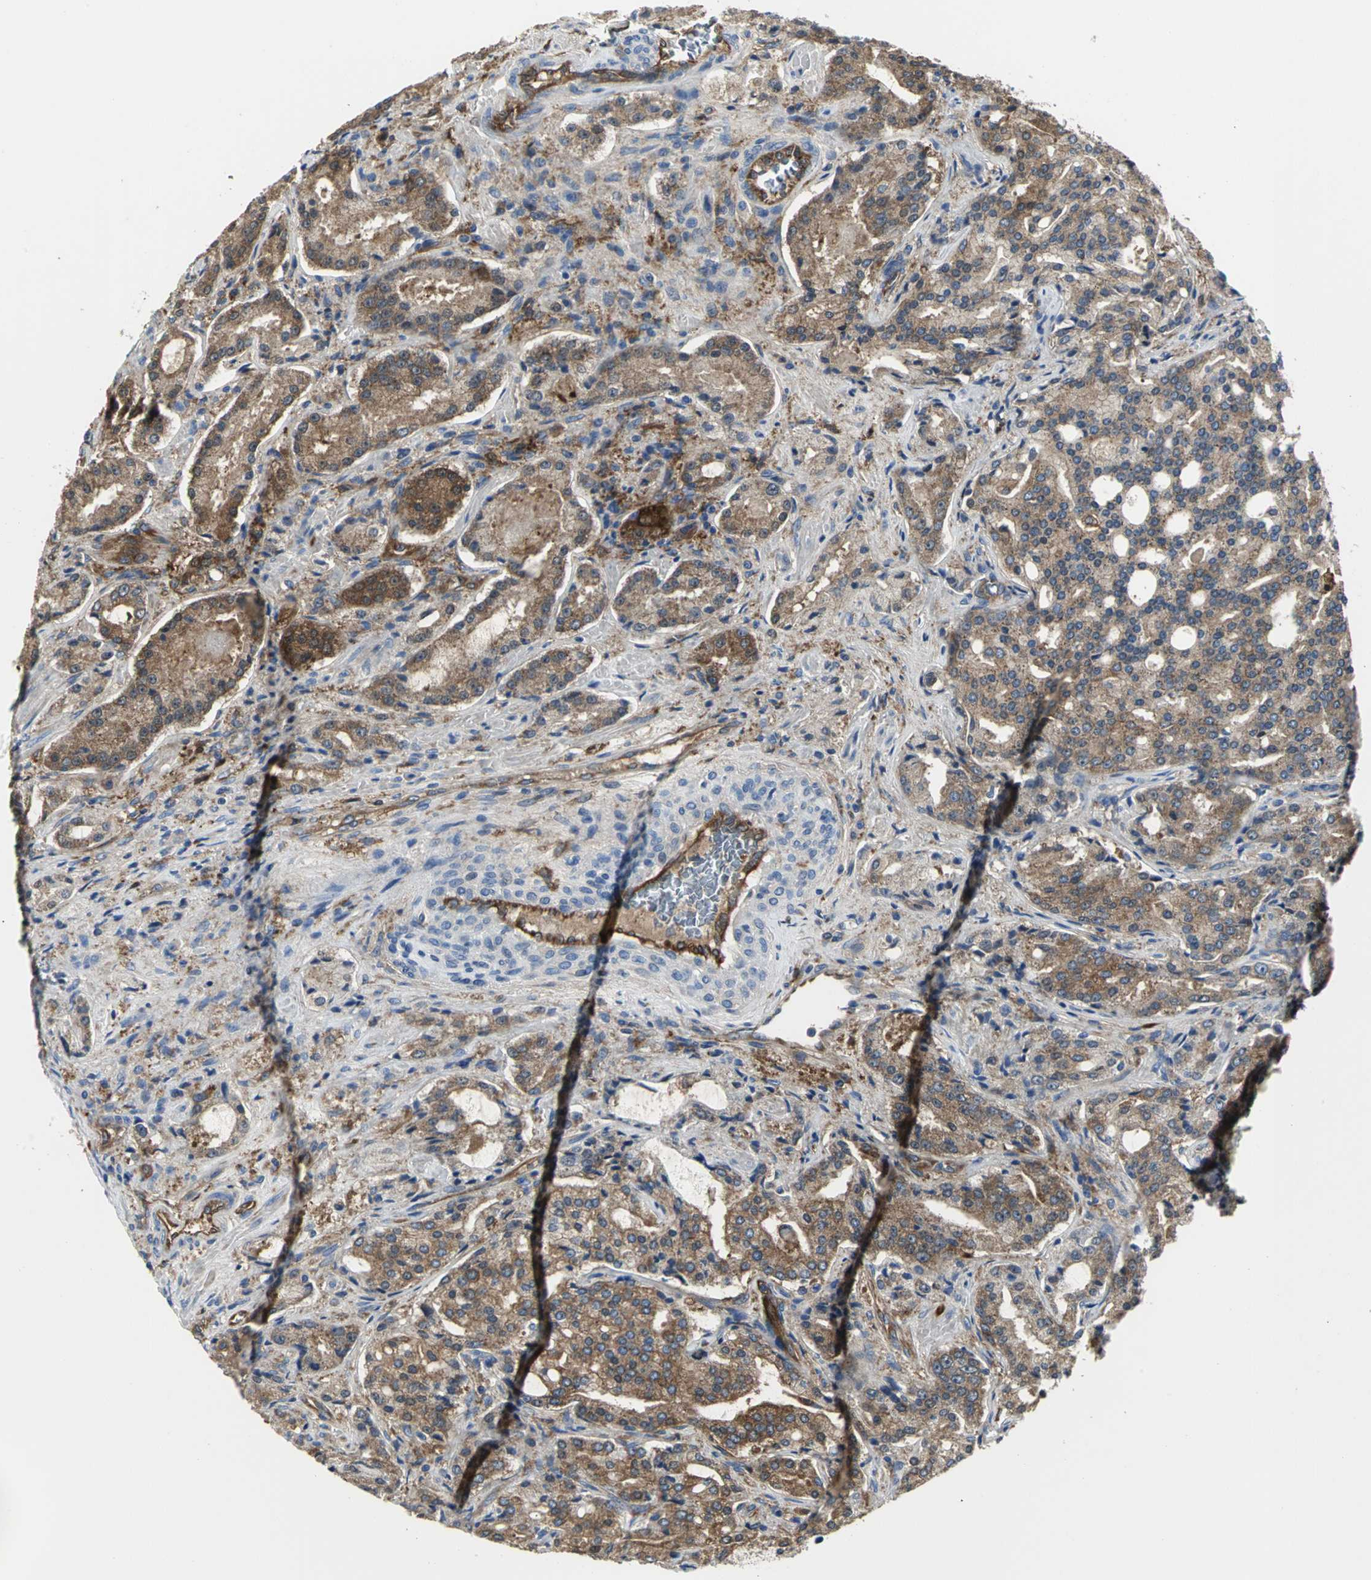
{"staining": {"intensity": "strong", "quantity": ">75%", "location": "cytoplasmic/membranous"}, "tissue": "prostate cancer", "cell_type": "Tumor cells", "image_type": "cancer", "snomed": [{"axis": "morphology", "description": "Adenocarcinoma, High grade"}, {"axis": "topography", "description": "Prostate"}], "caption": "A micrograph showing strong cytoplasmic/membranous positivity in about >75% of tumor cells in prostate cancer (high-grade adenocarcinoma), as visualized by brown immunohistochemical staining.", "gene": "CHRNB1", "patient": {"sex": "male", "age": 72}}